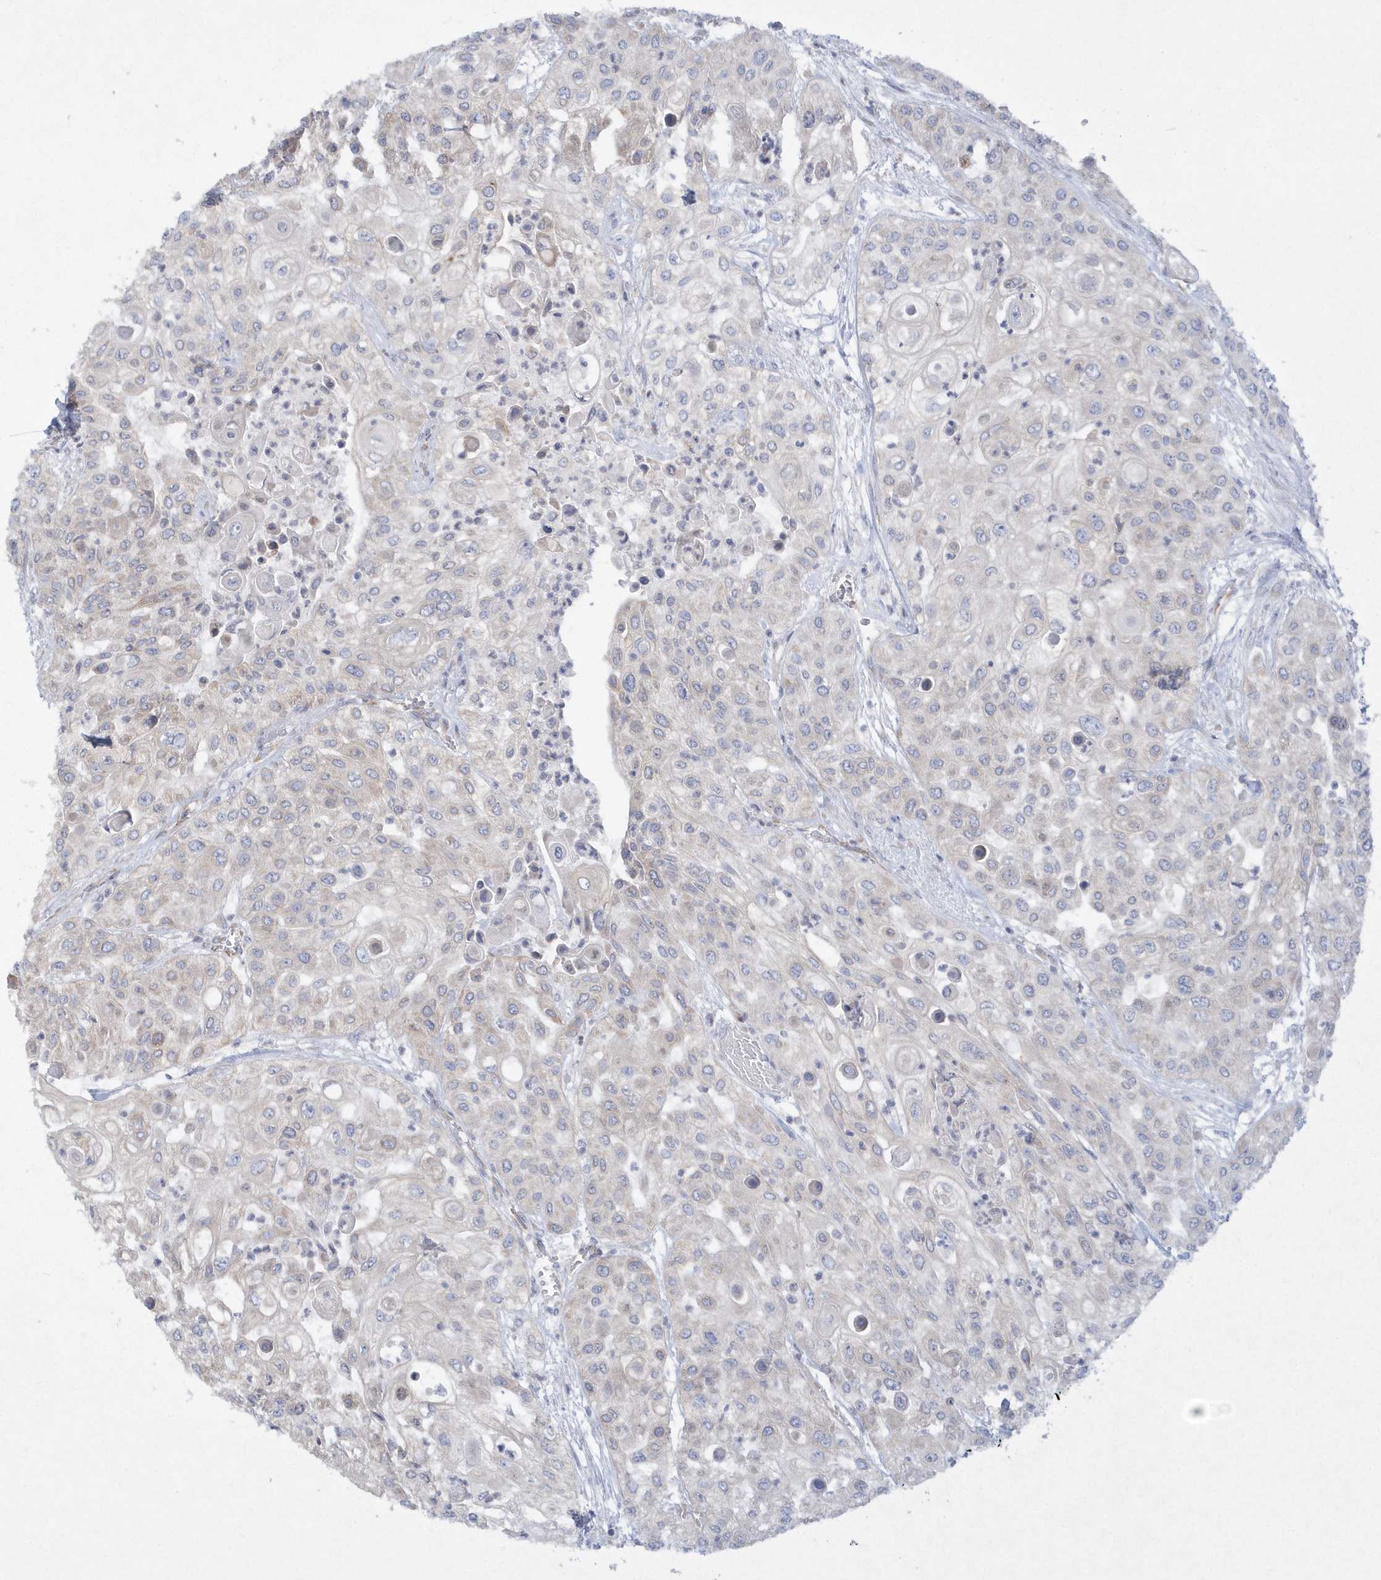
{"staining": {"intensity": "negative", "quantity": "none", "location": "none"}, "tissue": "urothelial cancer", "cell_type": "Tumor cells", "image_type": "cancer", "snomed": [{"axis": "morphology", "description": "Urothelial carcinoma, High grade"}, {"axis": "topography", "description": "Urinary bladder"}], "caption": "Image shows no significant protein expression in tumor cells of urothelial carcinoma (high-grade). (Brightfield microscopy of DAB IHC at high magnification).", "gene": "DGAT1", "patient": {"sex": "female", "age": 79}}